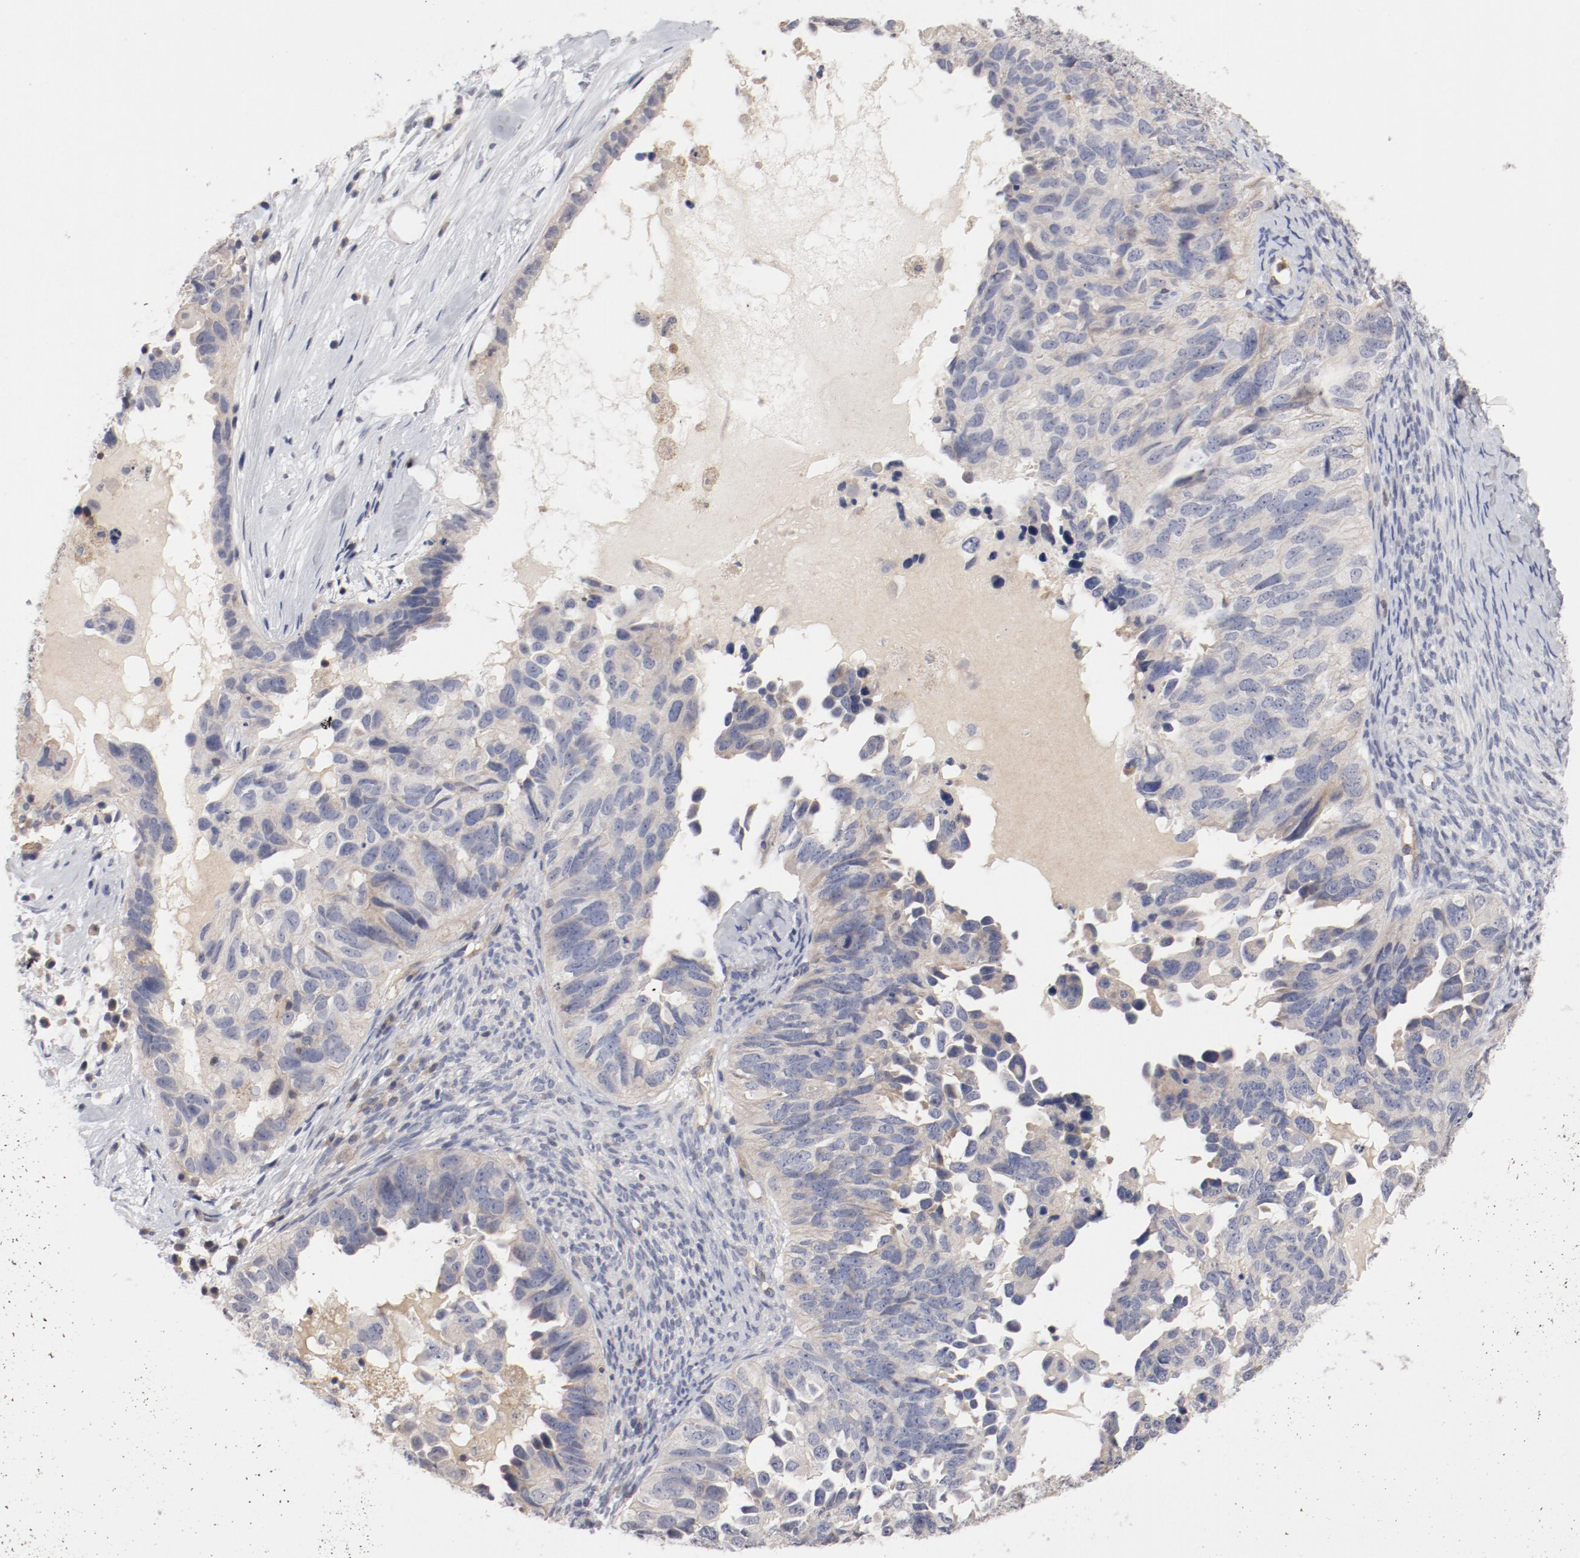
{"staining": {"intensity": "weak", "quantity": "25%-75%", "location": "cytoplasmic/membranous"}, "tissue": "ovarian cancer", "cell_type": "Tumor cells", "image_type": "cancer", "snomed": [{"axis": "morphology", "description": "Cystadenocarcinoma, serous, NOS"}, {"axis": "topography", "description": "Ovary"}], "caption": "Ovarian serous cystadenocarcinoma was stained to show a protein in brown. There is low levels of weak cytoplasmic/membranous positivity in approximately 25%-75% of tumor cells.", "gene": "CBL", "patient": {"sex": "female", "age": 82}}